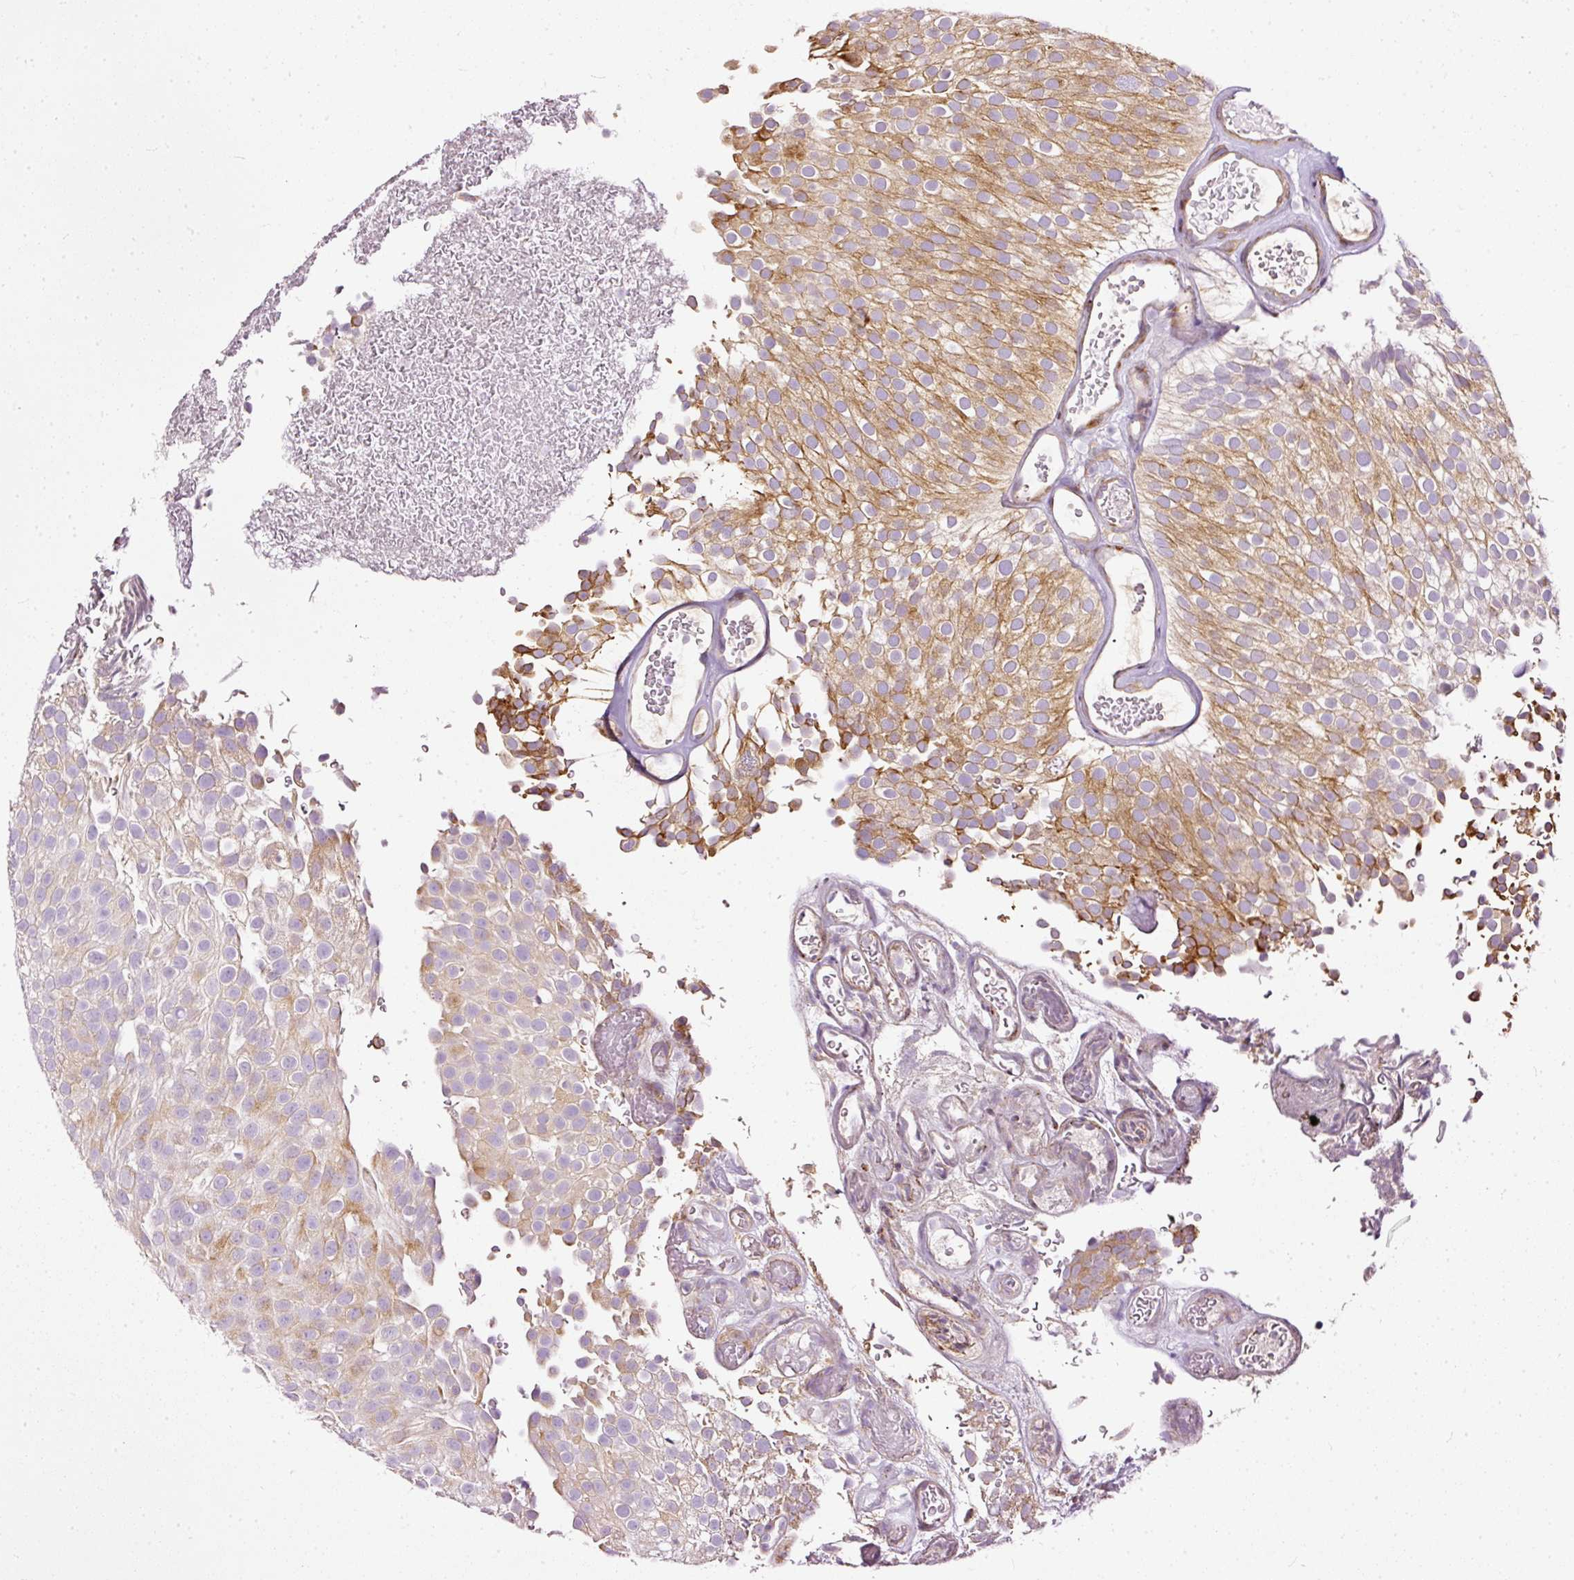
{"staining": {"intensity": "strong", "quantity": "<25%", "location": "cytoplasmic/membranous"}, "tissue": "urothelial cancer", "cell_type": "Tumor cells", "image_type": "cancer", "snomed": [{"axis": "morphology", "description": "Urothelial carcinoma, Low grade"}, {"axis": "topography", "description": "Urinary bladder"}], "caption": "Protein staining reveals strong cytoplasmic/membranous positivity in about <25% of tumor cells in urothelial cancer. The protein of interest is stained brown, and the nuclei are stained in blue (DAB (3,3'-diaminobenzidine) IHC with brightfield microscopy, high magnification).", "gene": "PAQR9", "patient": {"sex": "male", "age": 78}}